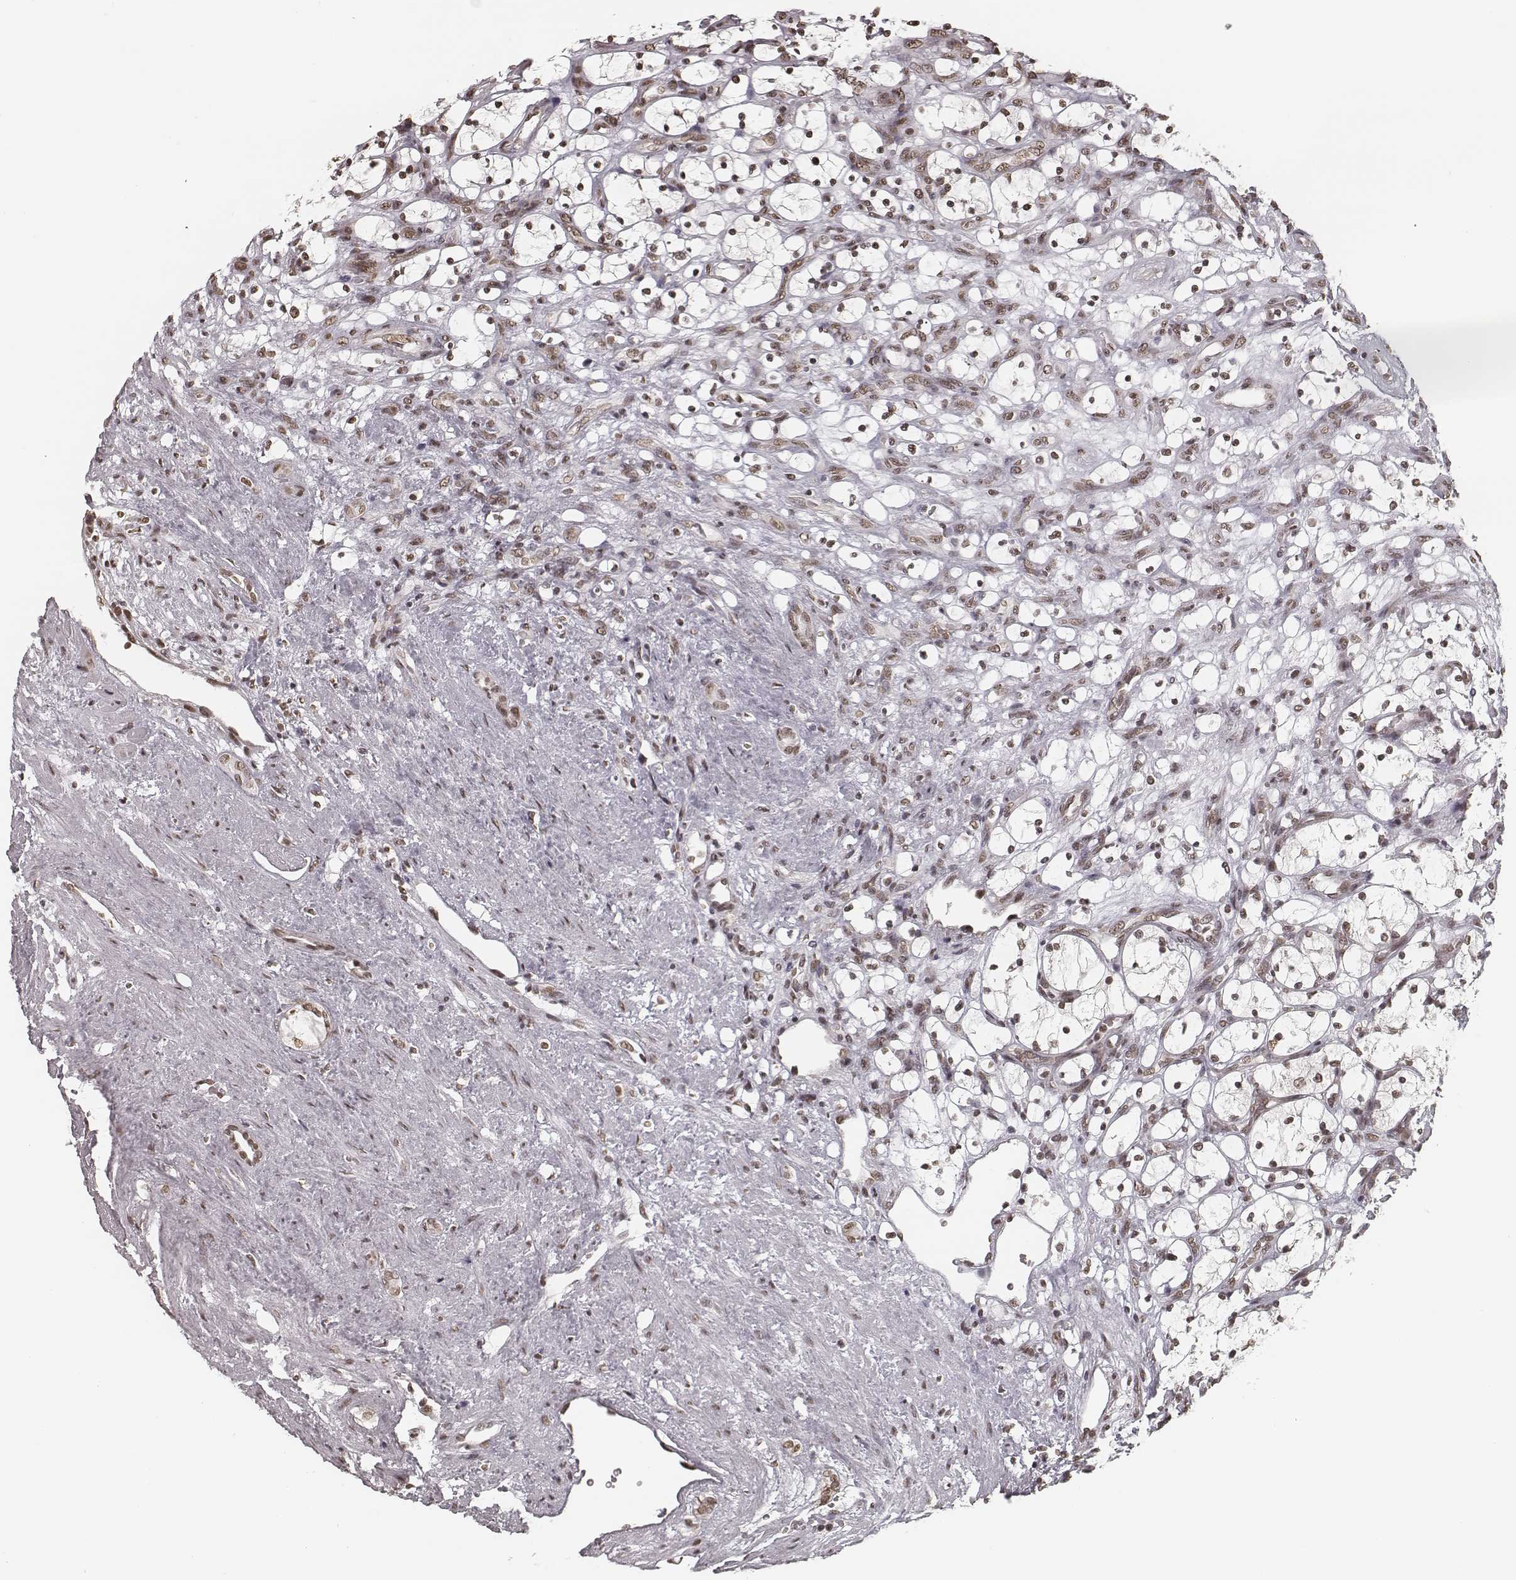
{"staining": {"intensity": "moderate", "quantity": ">75%", "location": "nuclear"}, "tissue": "renal cancer", "cell_type": "Tumor cells", "image_type": "cancer", "snomed": [{"axis": "morphology", "description": "Adenocarcinoma, NOS"}, {"axis": "topography", "description": "Kidney"}], "caption": "Immunohistochemical staining of renal cancer shows moderate nuclear protein expression in about >75% of tumor cells.", "gene": "HMGA2", "patient": {"sex": "female", "age": 69}}